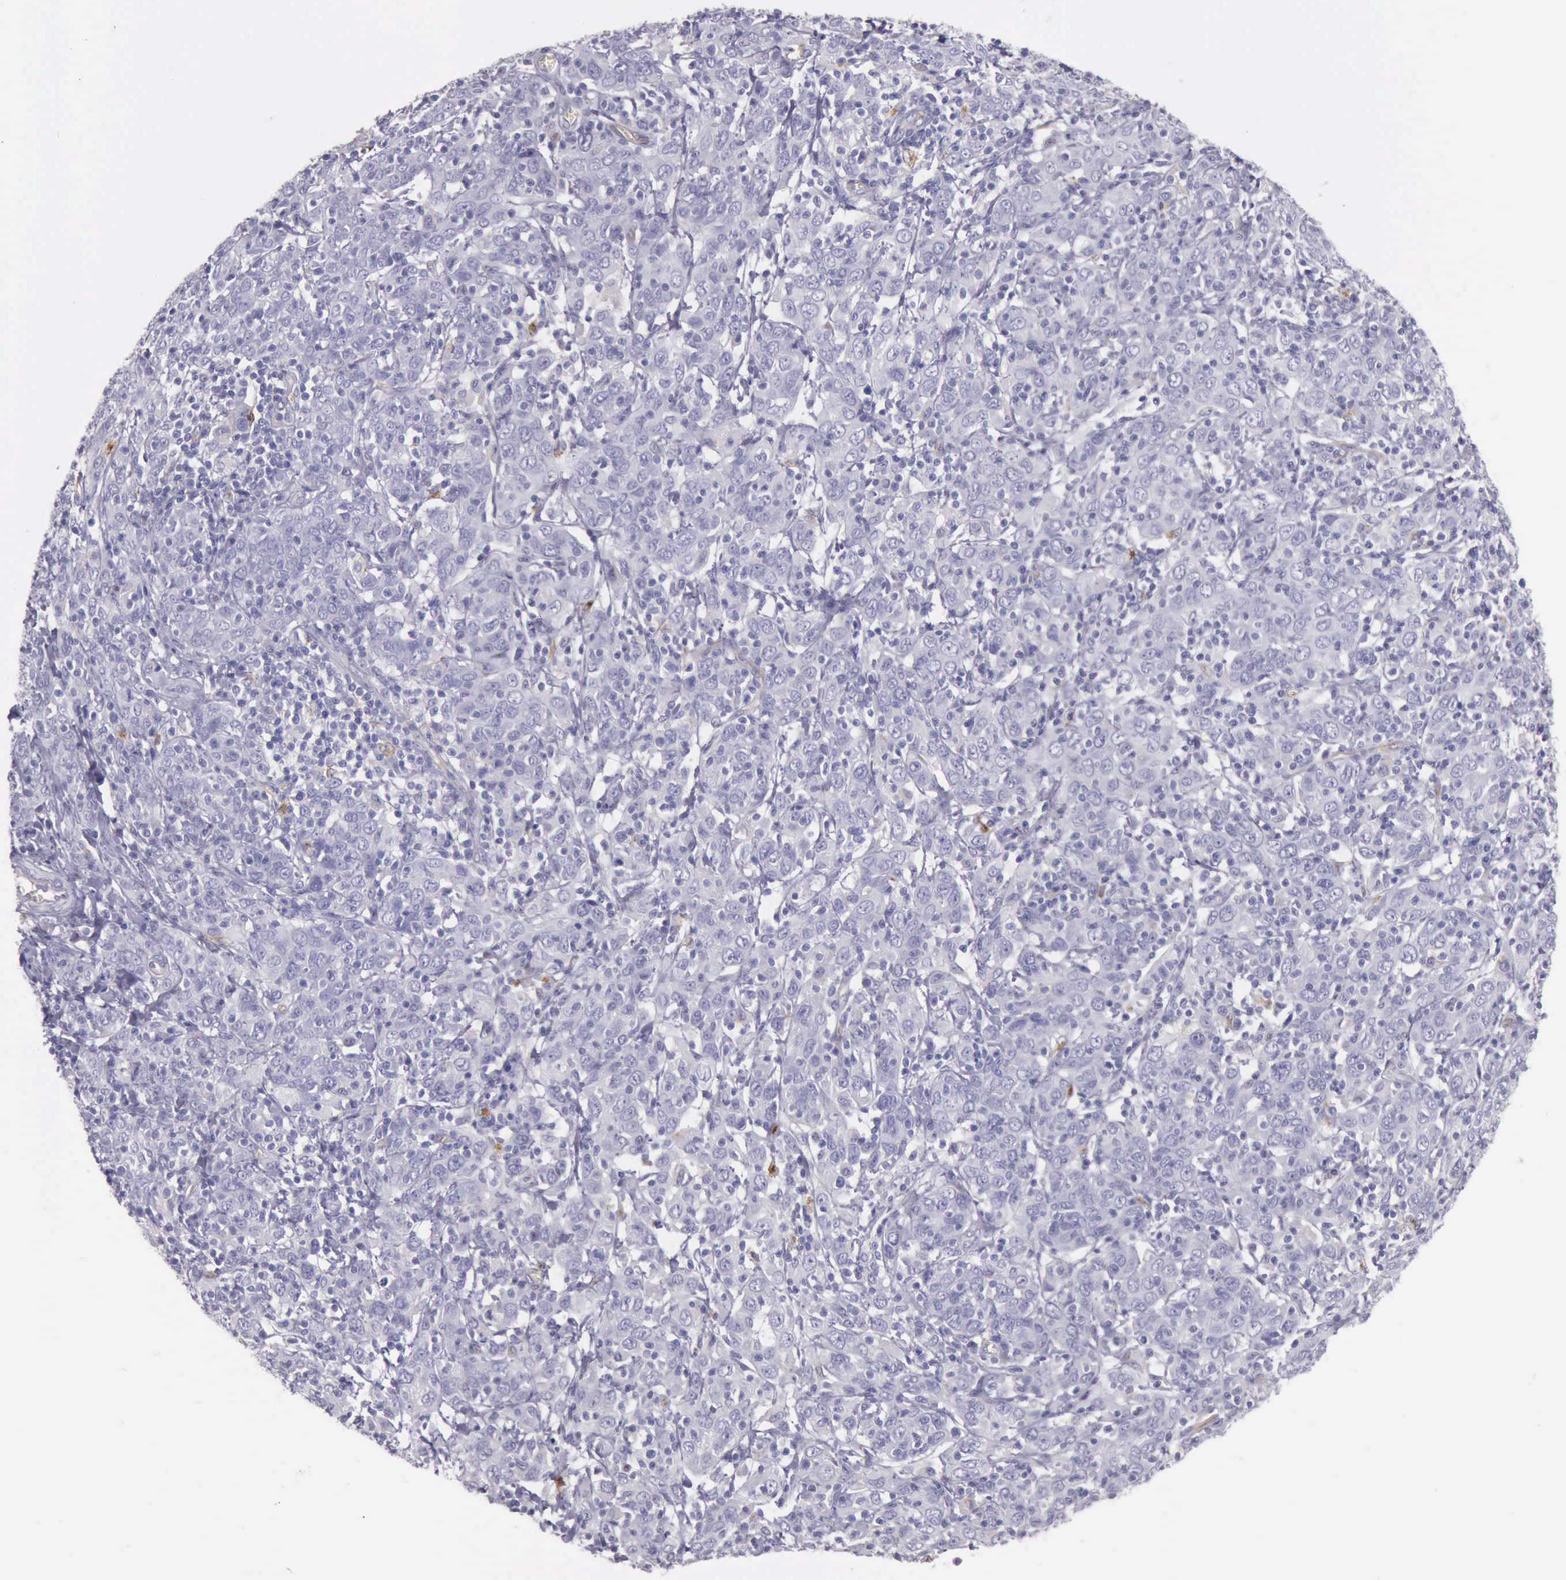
{"staining": {"intensity": "negative", "quantity": "none", "location": "none"}, "tissue": "cervical cancer", "cell_type": "Tumor cells", "image_type": "cancer", "snomed": [{"axis": "morphology", "description": "Normal tissue, NOS"}, {"axis": "morphology", "description": "Squamous cell carcinoma, NOS"}, {"axis": "topography", "description": "Cervix"}], "caption": "Tumor cells show no significant protein positivity in squamous cell carcinoma (cervical).", "gene": "TCEANC", "patient": {"sex": "female", "age": 67}}